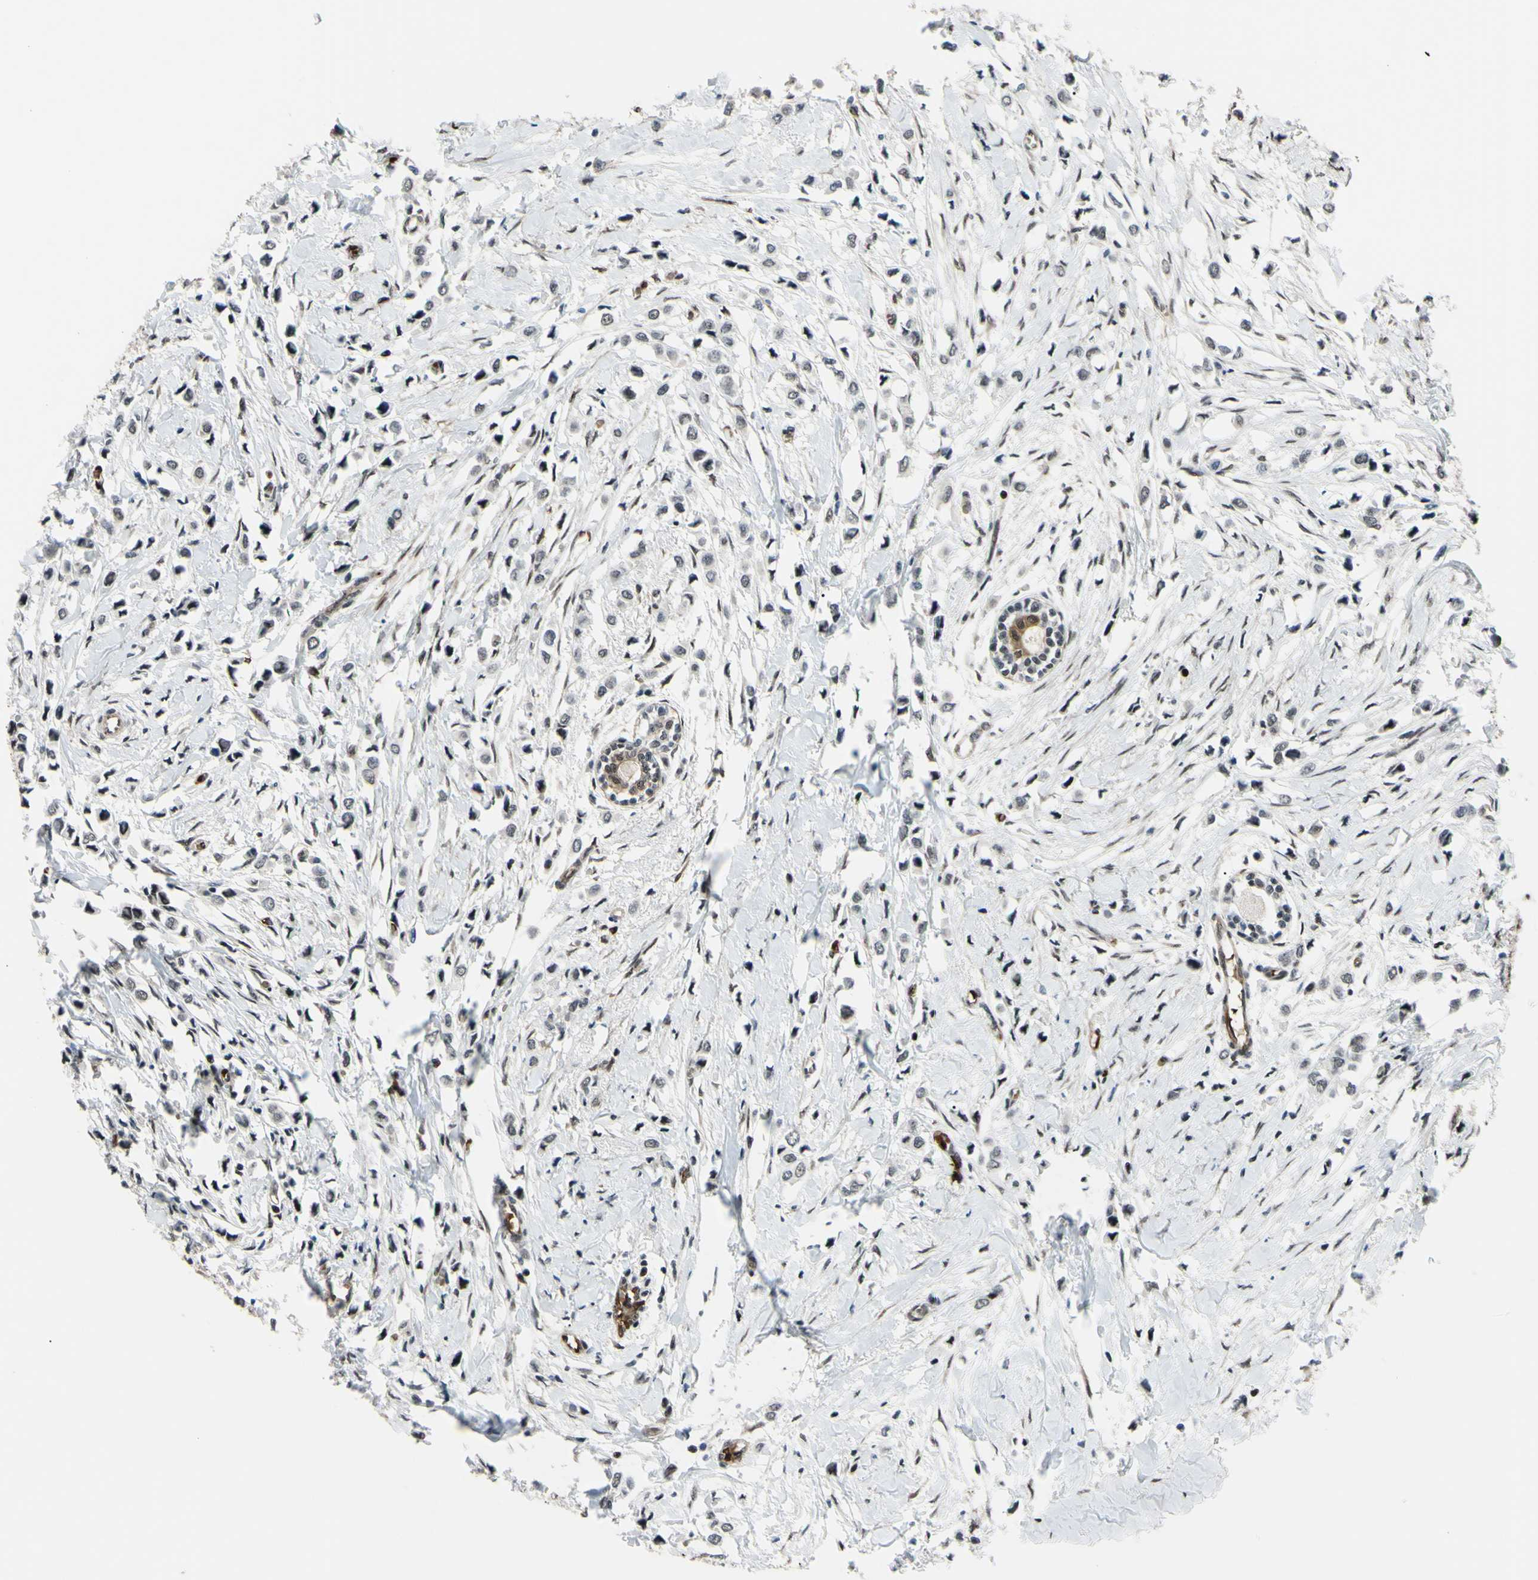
{"staining": {"intensity": "weak", "quantity": "<25%", "location": "nuclear"}, "tissue": "breast cancer", "cell_type": "Tumor cells", "image_type": "cancer", "snomed": [{"axis": "morphology", "description": "Lobular carcinoma"}, {"axis": "topography", "description": "Breast"}], "caption": "A high-resolution photomicrograph shows IHC staining of breast cancer (lobular carcinoma), which exhibits no significant staining in tumor cells.", "gene": "THAP12", "patient": {"sex": "female", "age": 51}}